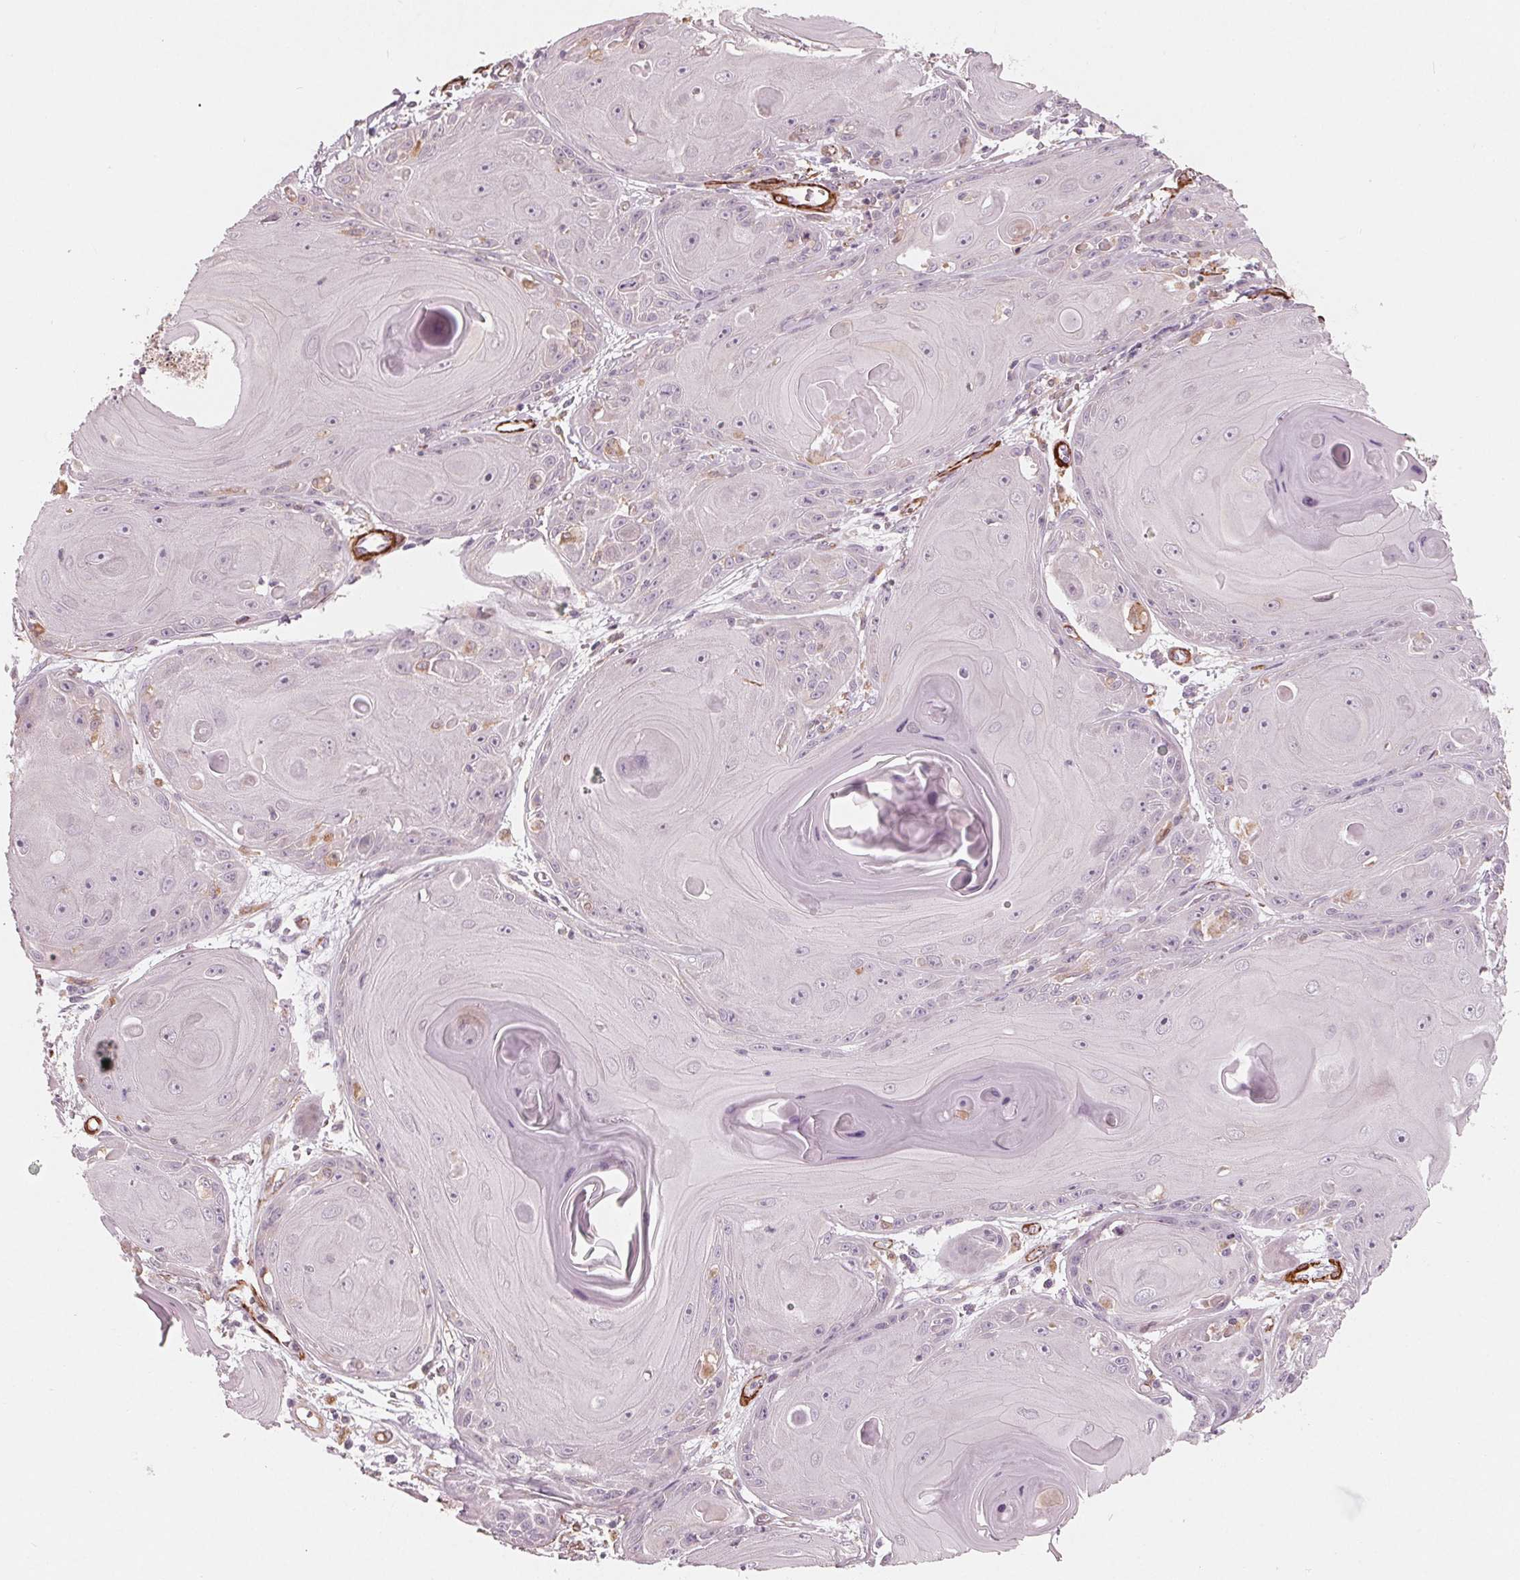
{"staining": {"intensity": "negative", "quantity": "none", "location": "none"}, "tissue": "skin cancer", "cell_type": "Tumor cells", "image_type": "cancer", "snomed": [{"axis": "morphology", "description": "Squamous cell carcinoma, NOS"}, {"axis": "topography", "description": "Skin"}, {"axis": "topography", "description": "Vulva"}], "caption": "Tumor cells are negative for protein expression in human skin squamous cell carcinoma.", "gene": "MIER3", "patient": {"sex": "female", "age": 85}}